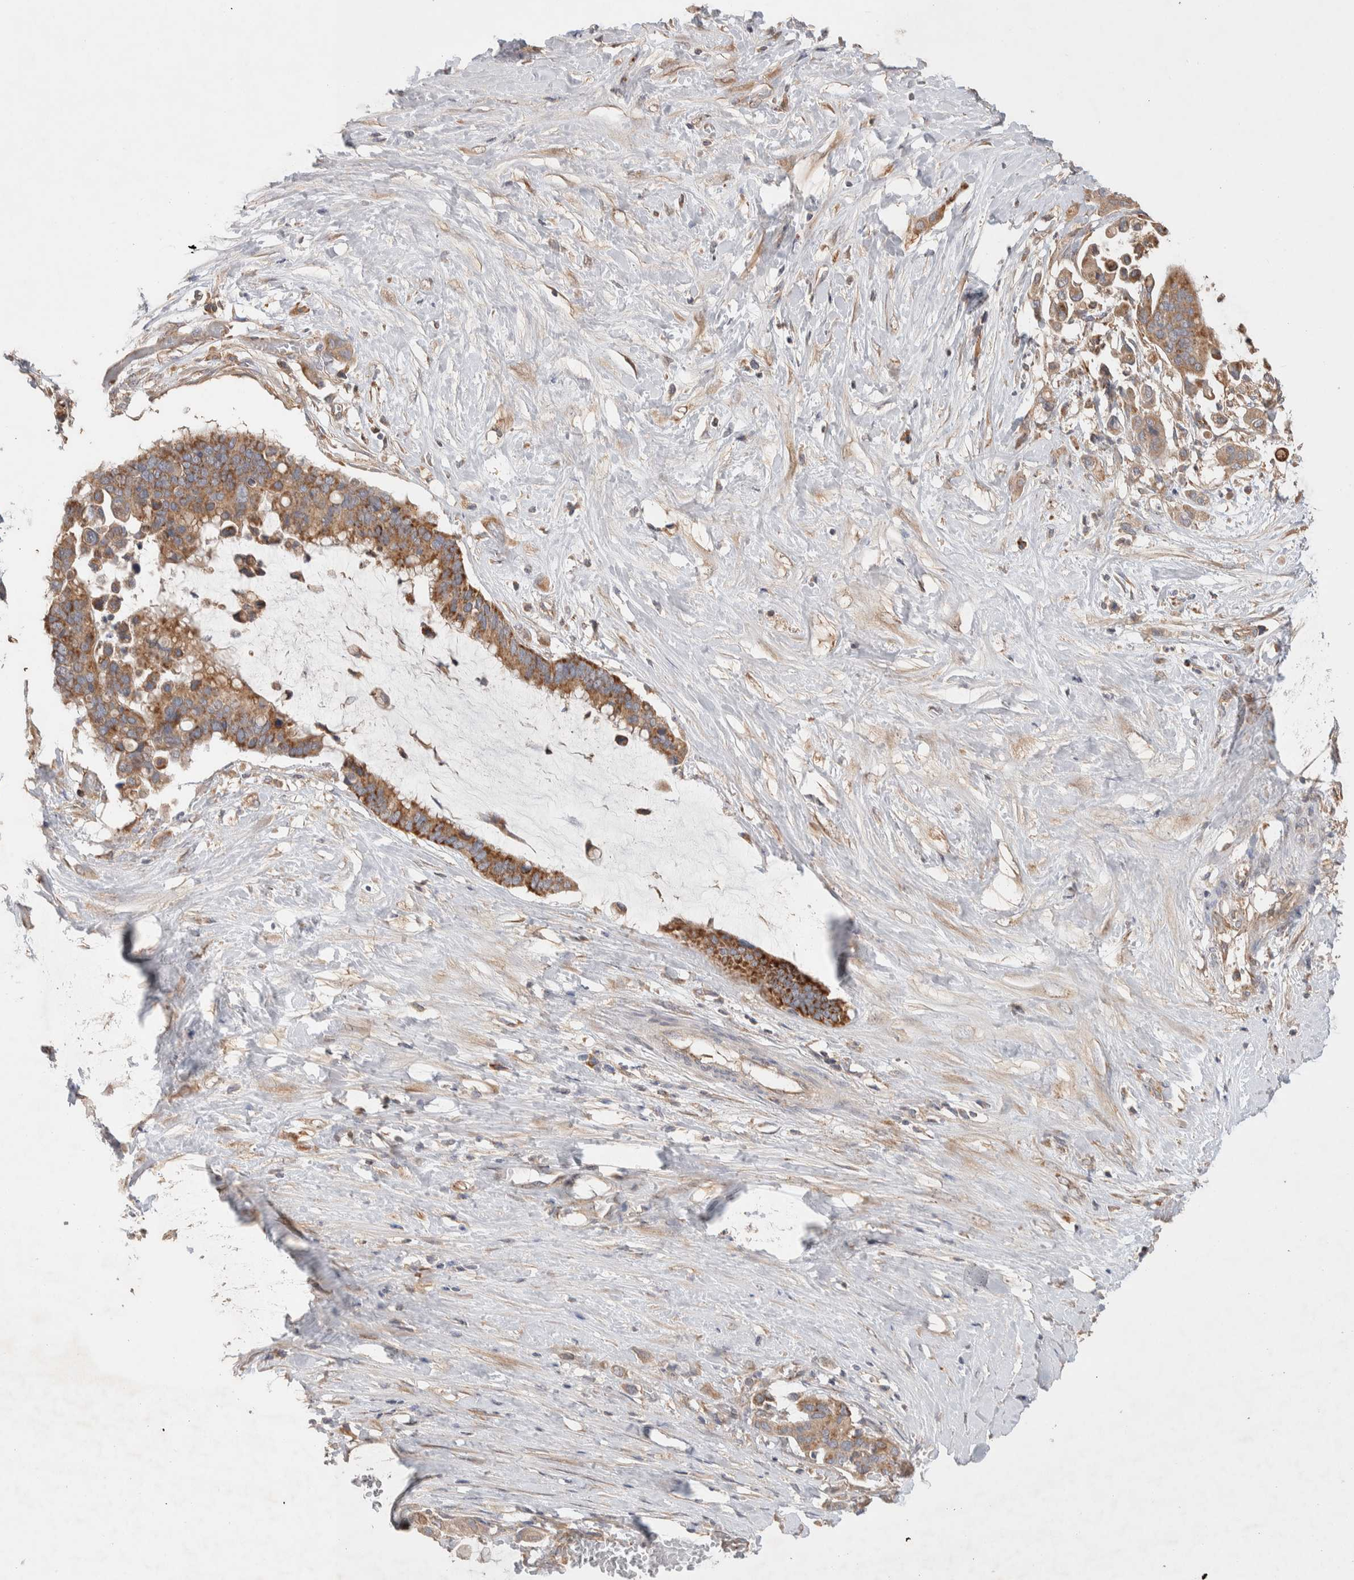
{"staining": {"intensity": "moderate", "quantity": ">75%", "location": "cytoplasmic/membranous"}, "tissue": "pancreatic cancer", "cell_type": "Tumor cells", "image_type": "cancer", "snomed": [{"axis": "morphology", "description": "Adenocarcinoma, NOS"}, {"axis": "topography", "description": "Pancreas"}], "caption": "Approximately >75% of tumor cells in pancreatic cancer show moderate cytoplasmic/membranous protein staining as visualized by brown immunohistochemical staining.", "gene": "DEPTOR", "patient": {"sex": "male", "age": 41}}